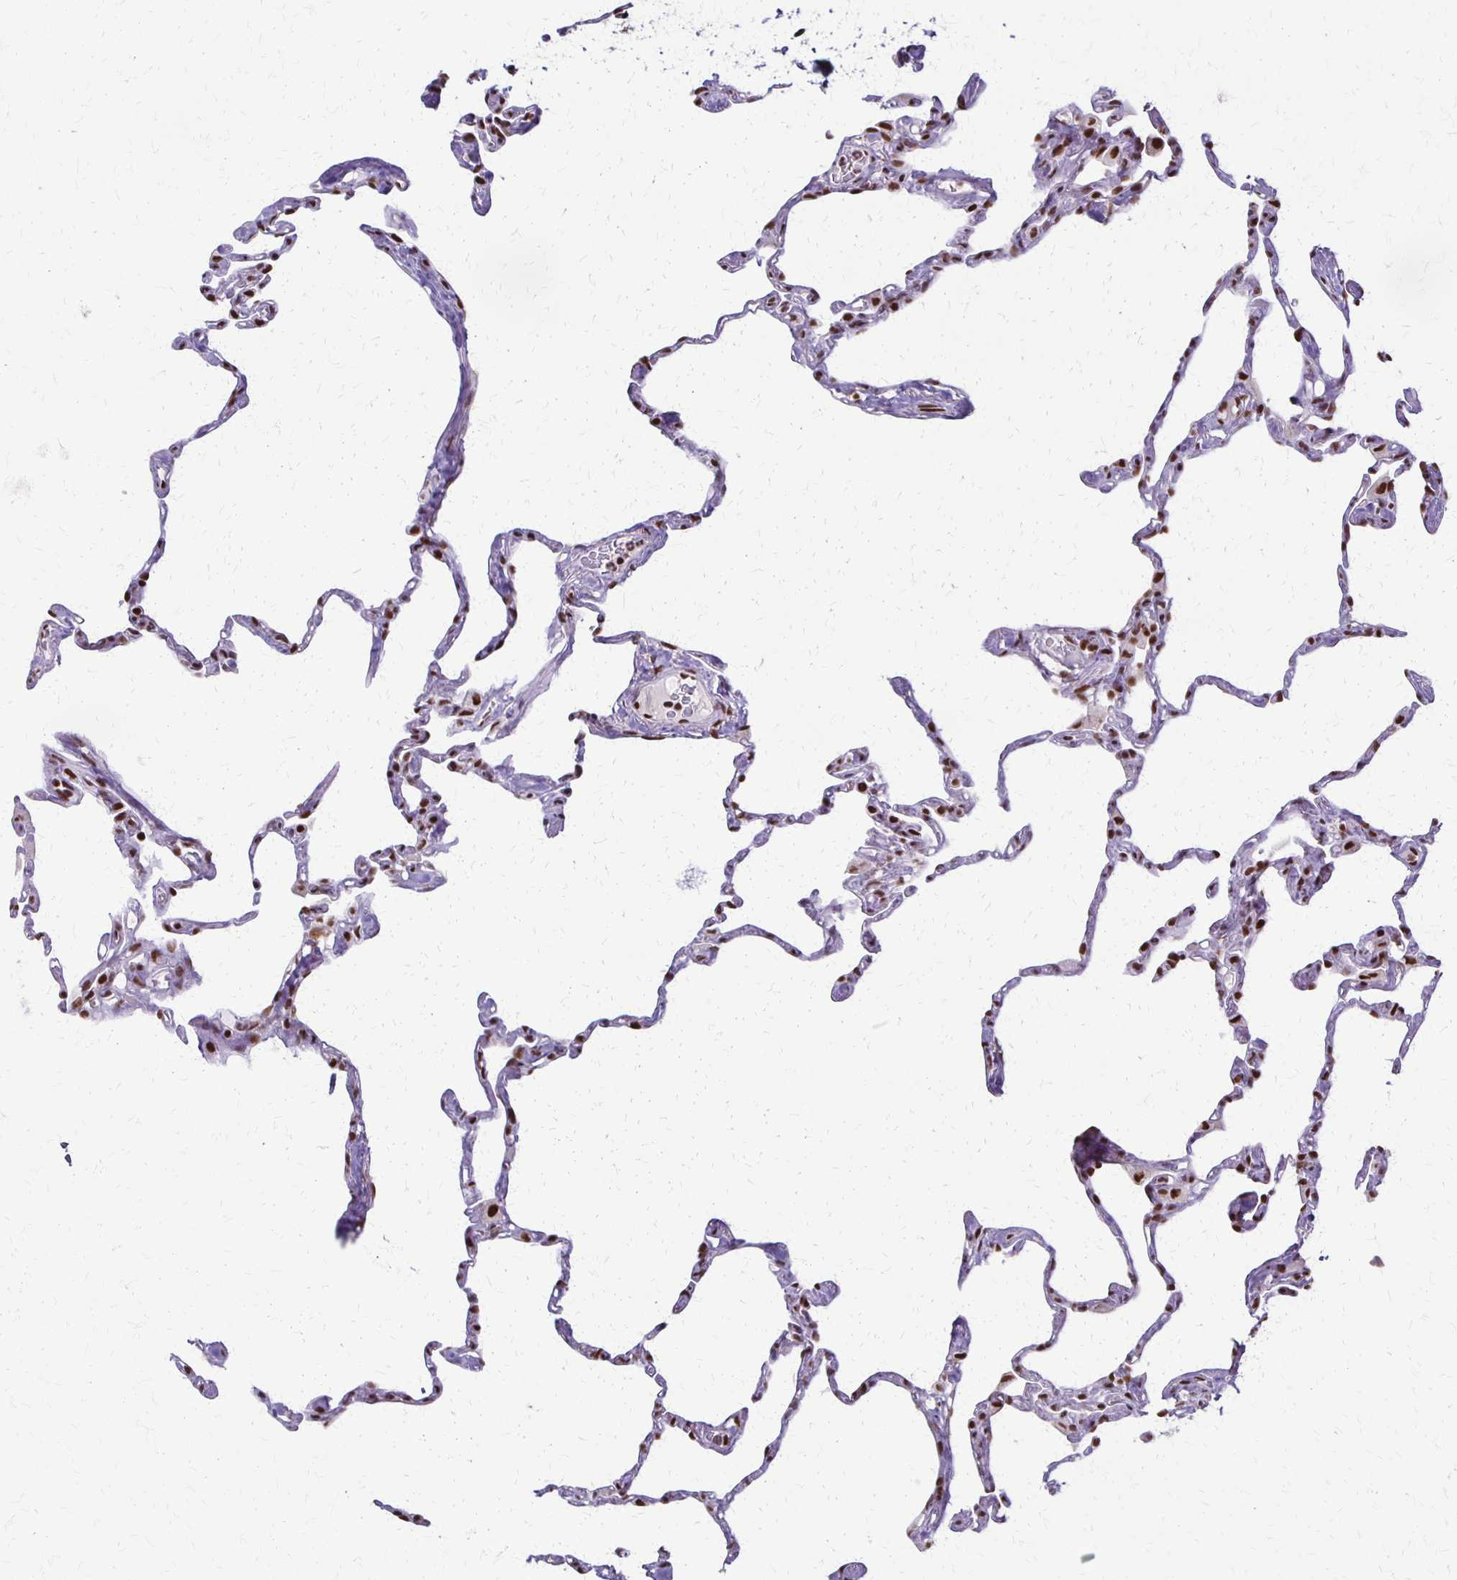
{"staining": {"intensity": "strong", "quantity": "25%-75%", "location": "nuclear"}, "tissue": "lung", "cell_type": "Alveolar cells", "image_type": "normal", "snomed": [{"axis": "morphology", "description": "Normal tissue, NOS"}, {"axis": "topography", "description": "Lung"}], "caption": "Lung stained for a protein (brown) exhibits strong nuclear positive expression in approximately 25%-75% of alveolar cells.", "gene": "XRCC6", "patient": {"sex": "male", "age": 65}}